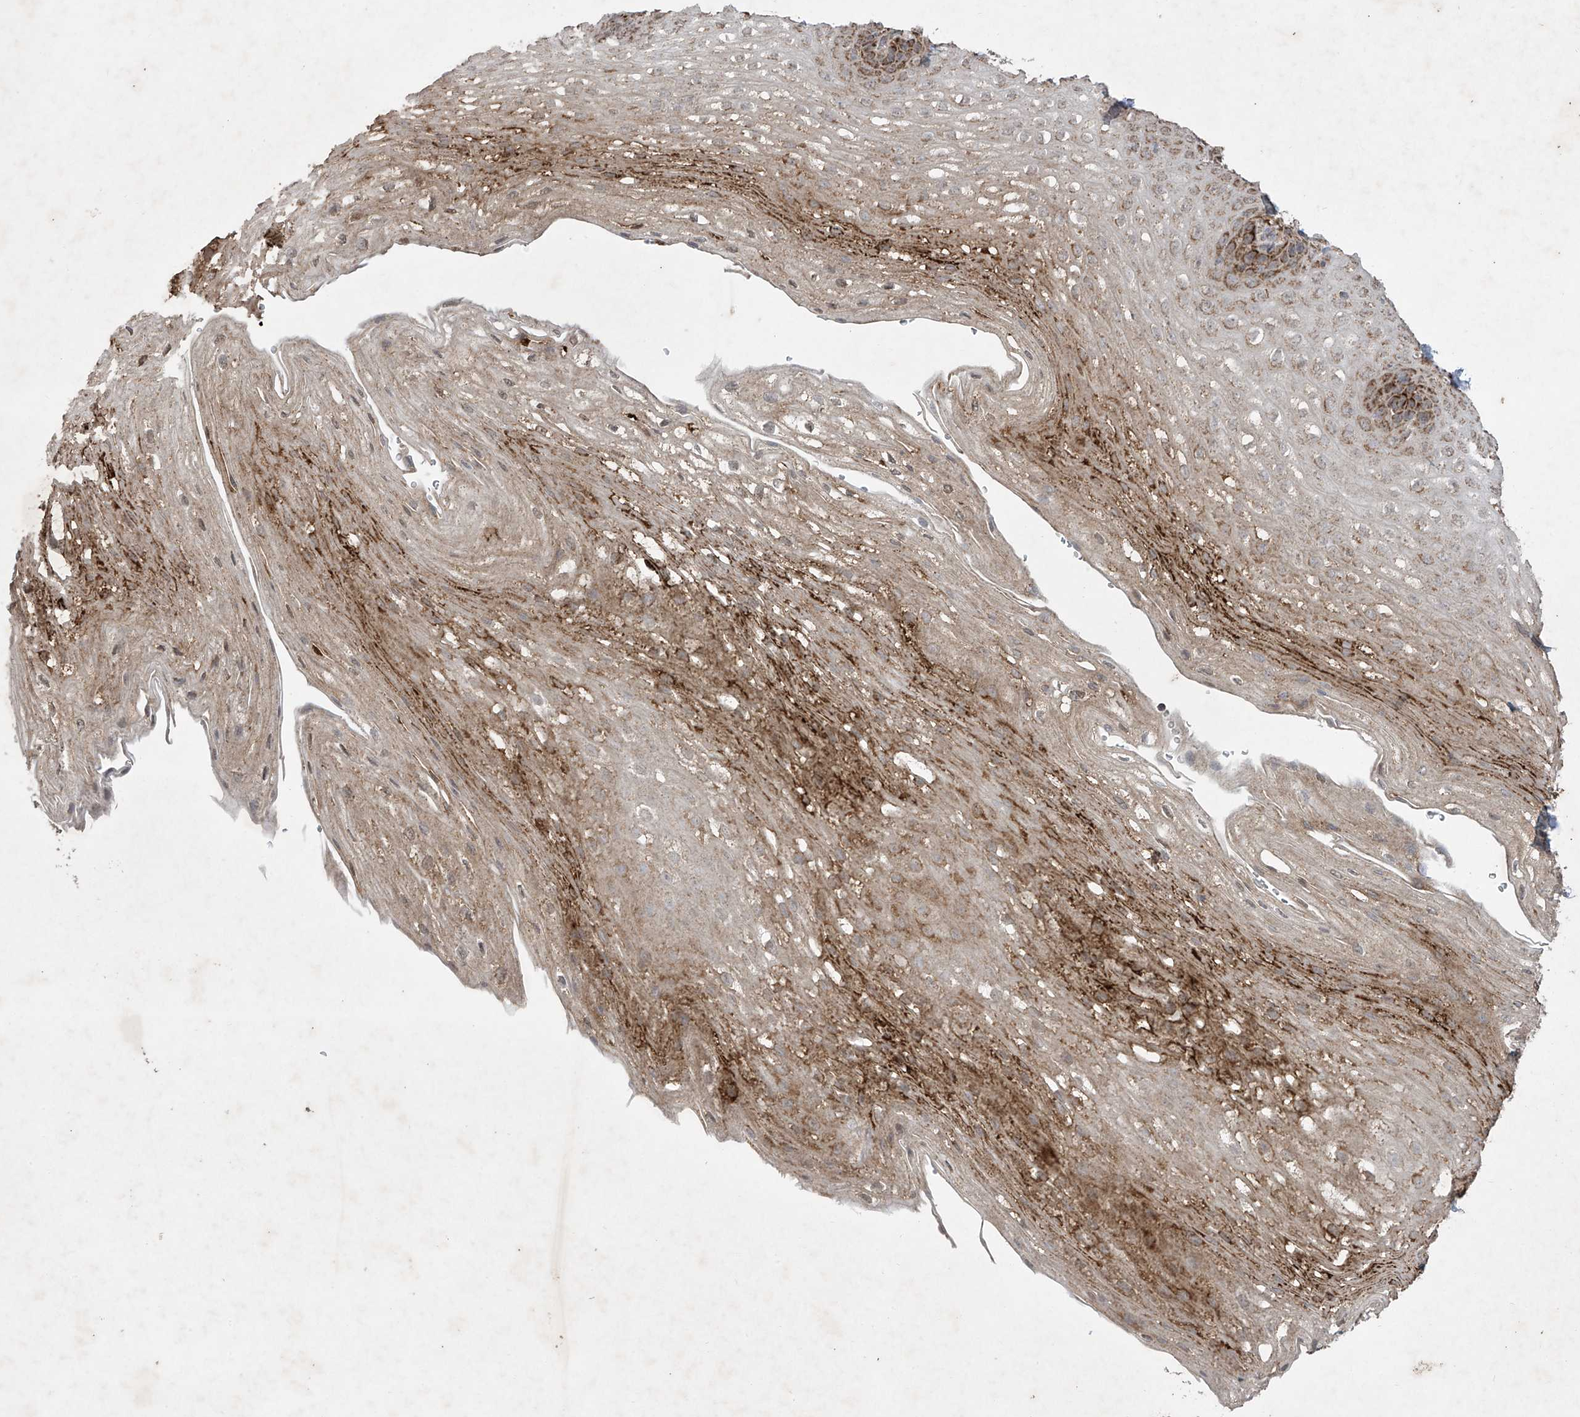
{"staining": {"intensity": "moderate", "quantity": ">75%", "location": "cytoplasmic/membranous"}, "tissue": "esophagus", "cell_type": "Squamous epithelial cells", "image_type": "normal", "snomed": [{"axis": "morphology", "description": "Normal tissue, NOS"}, {"axis": "topography", "description": "Esophagus"}], "caption": "IHC photomicrograph of normal esophagus stained for a protein (brown), which exhibits medium levels of moderate cytoplasmic/membranous positivity in about >75% of squamous epithelial cells.", "gene": "UQCC1", "patient": {"sex": "female", "age": 66}}